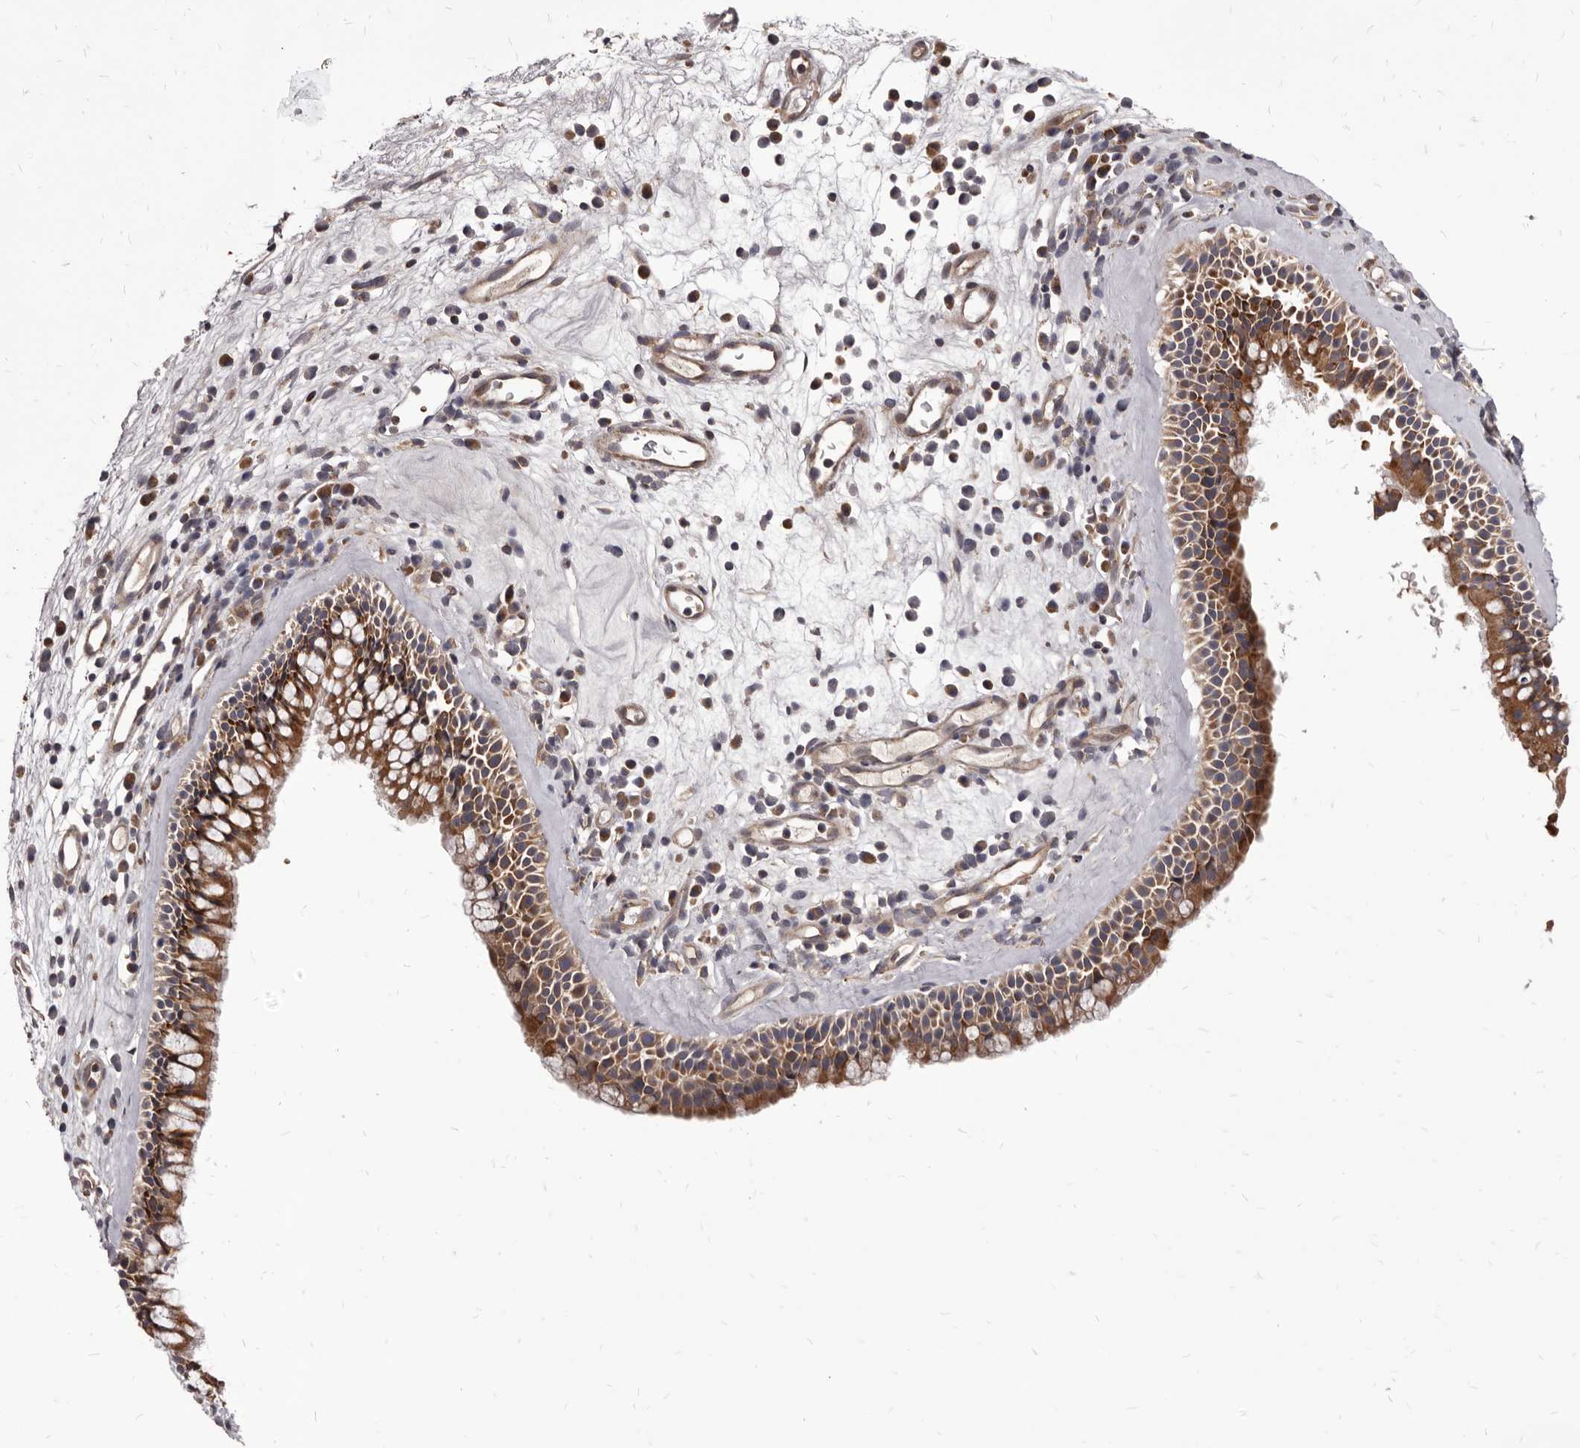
{"staining": {"intensity": "moderate", "quantity": ">75%", "location": "cytoplasmic/membranous"}, "tissue": "nasopharynx", "cell_type": "Respiratory epithelial cells", "image_type": "normal", "snomed": [{"axis": "morphology", "description": "Normal tissue, NOS"}, {"axis": "morphology", "description": "Inflammation, NOS"}, {"axis": "morphology", "description": "Malignant melanoma, Metastatic site"}, {"axis": "topography", "description": "Nasopharynx"}], "caption": "Immunohistochemistry (IHC) photomicrograph of benign nasopharynx stained for a protein (brown), which shows medium levels of moderate cytoplasmic/membranous expression in approximately >75% of respiratory epithelial cells.", "gene": "MAP3K14", "patient": {"sex": "male", "age": 70}}